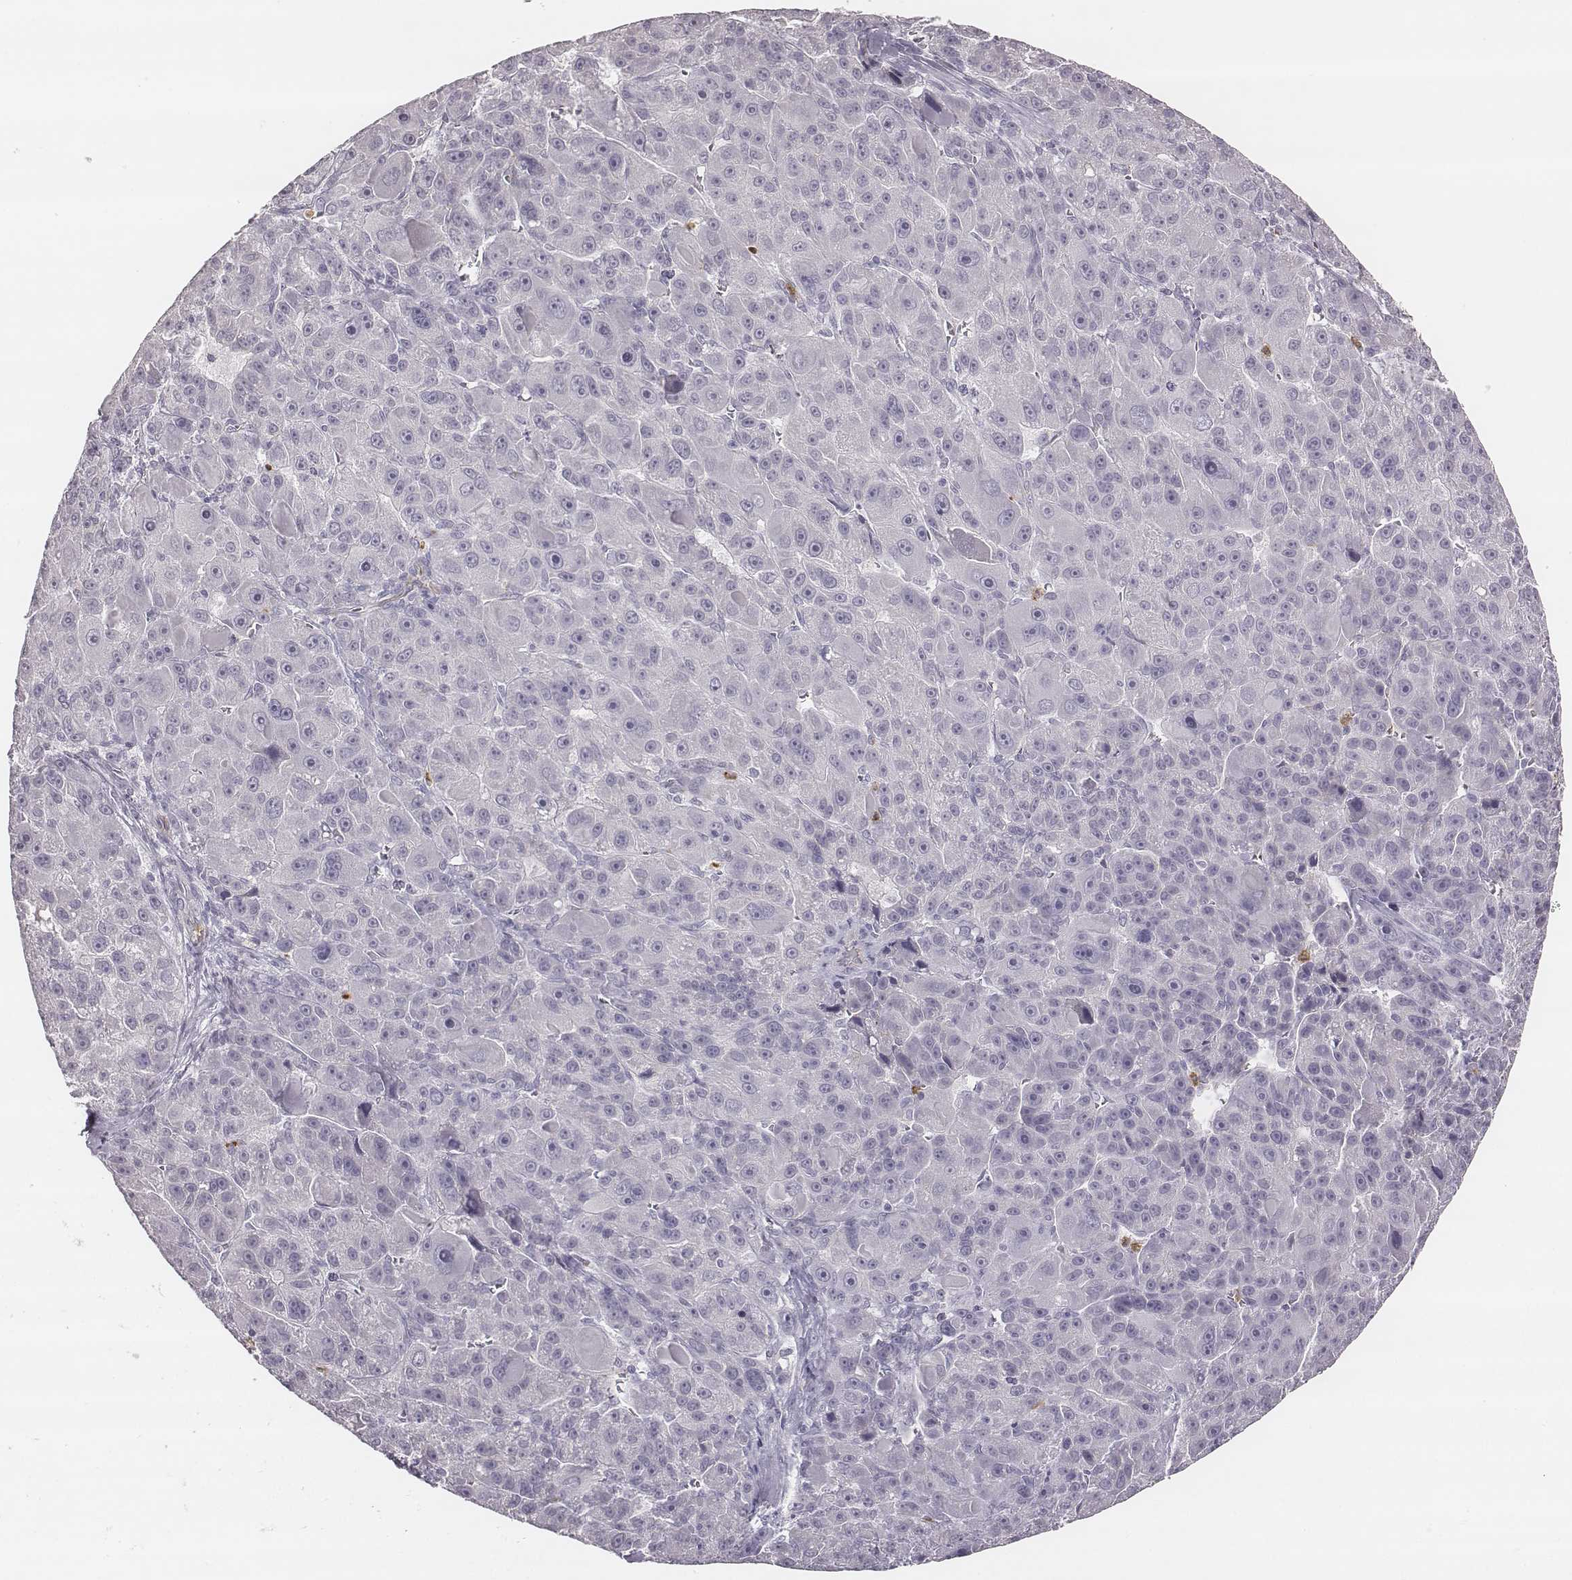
{"staining": {"intensity": "negative", "quantity": "none", "location": "none"}, "tissue": "liver cancer", "cell_type": "Tumor cells", "image_type": "cancer", "snomed": [{"axis": "morphology", "description": "Carcinoma, Hepatocellular, NOS"}, {"axis": "topography", "description": "Liver"}], "caption": "High magnification brightfield microscopy of liver hepatocellular carcinoma stained with DAB (3,3'-diaminobenzidine) (brown) and counterstained with hematoxylin (blue): tumor cells show no significant positivity.", "gene": "KCNJ12", "patient": {"sex": "male", "age": 76}}